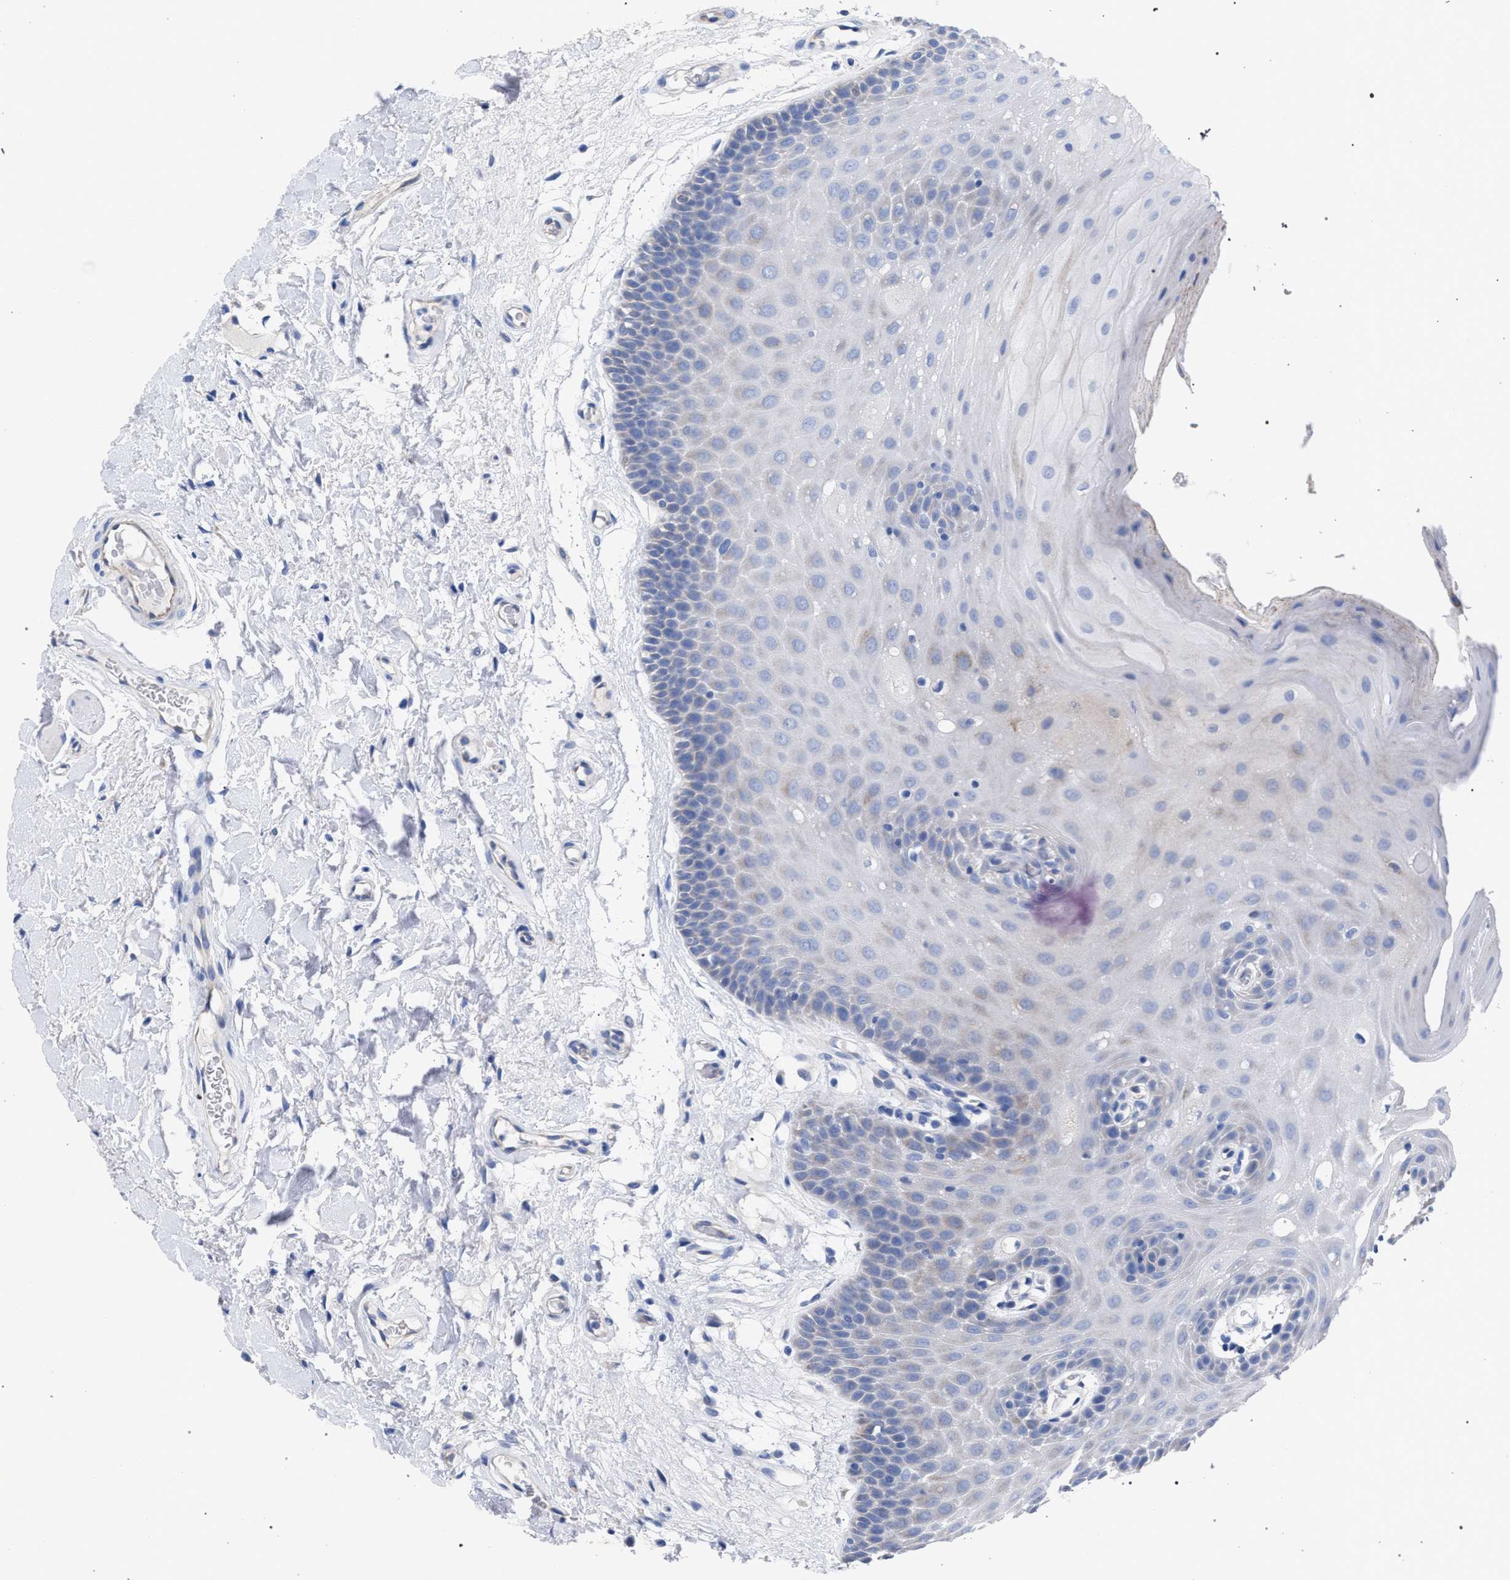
{"staining": {"intensity": "negative", "quantity": "none", "location": "none"}, "tissue": "oral mucosa", "cell_type": "Squamous epithelial cells", "image_type": "normal", "snomed": [{"axis": "morphology", "description": "Normal tissue, NOS"}, {"axis": "morphology", "description": "Squamous cell carcinoma, NOS"}, {"axis": "topography", "description": "Oral tissue"}, {"axis": "topography", "description": "Head-Neck"}], "caption": "Protein analysis of unremarkable oral mucosa shows no significant positivity in squamous epithelial cells.", "gene": "GMPR", "patient": {"sex": "male", "age": 71}}